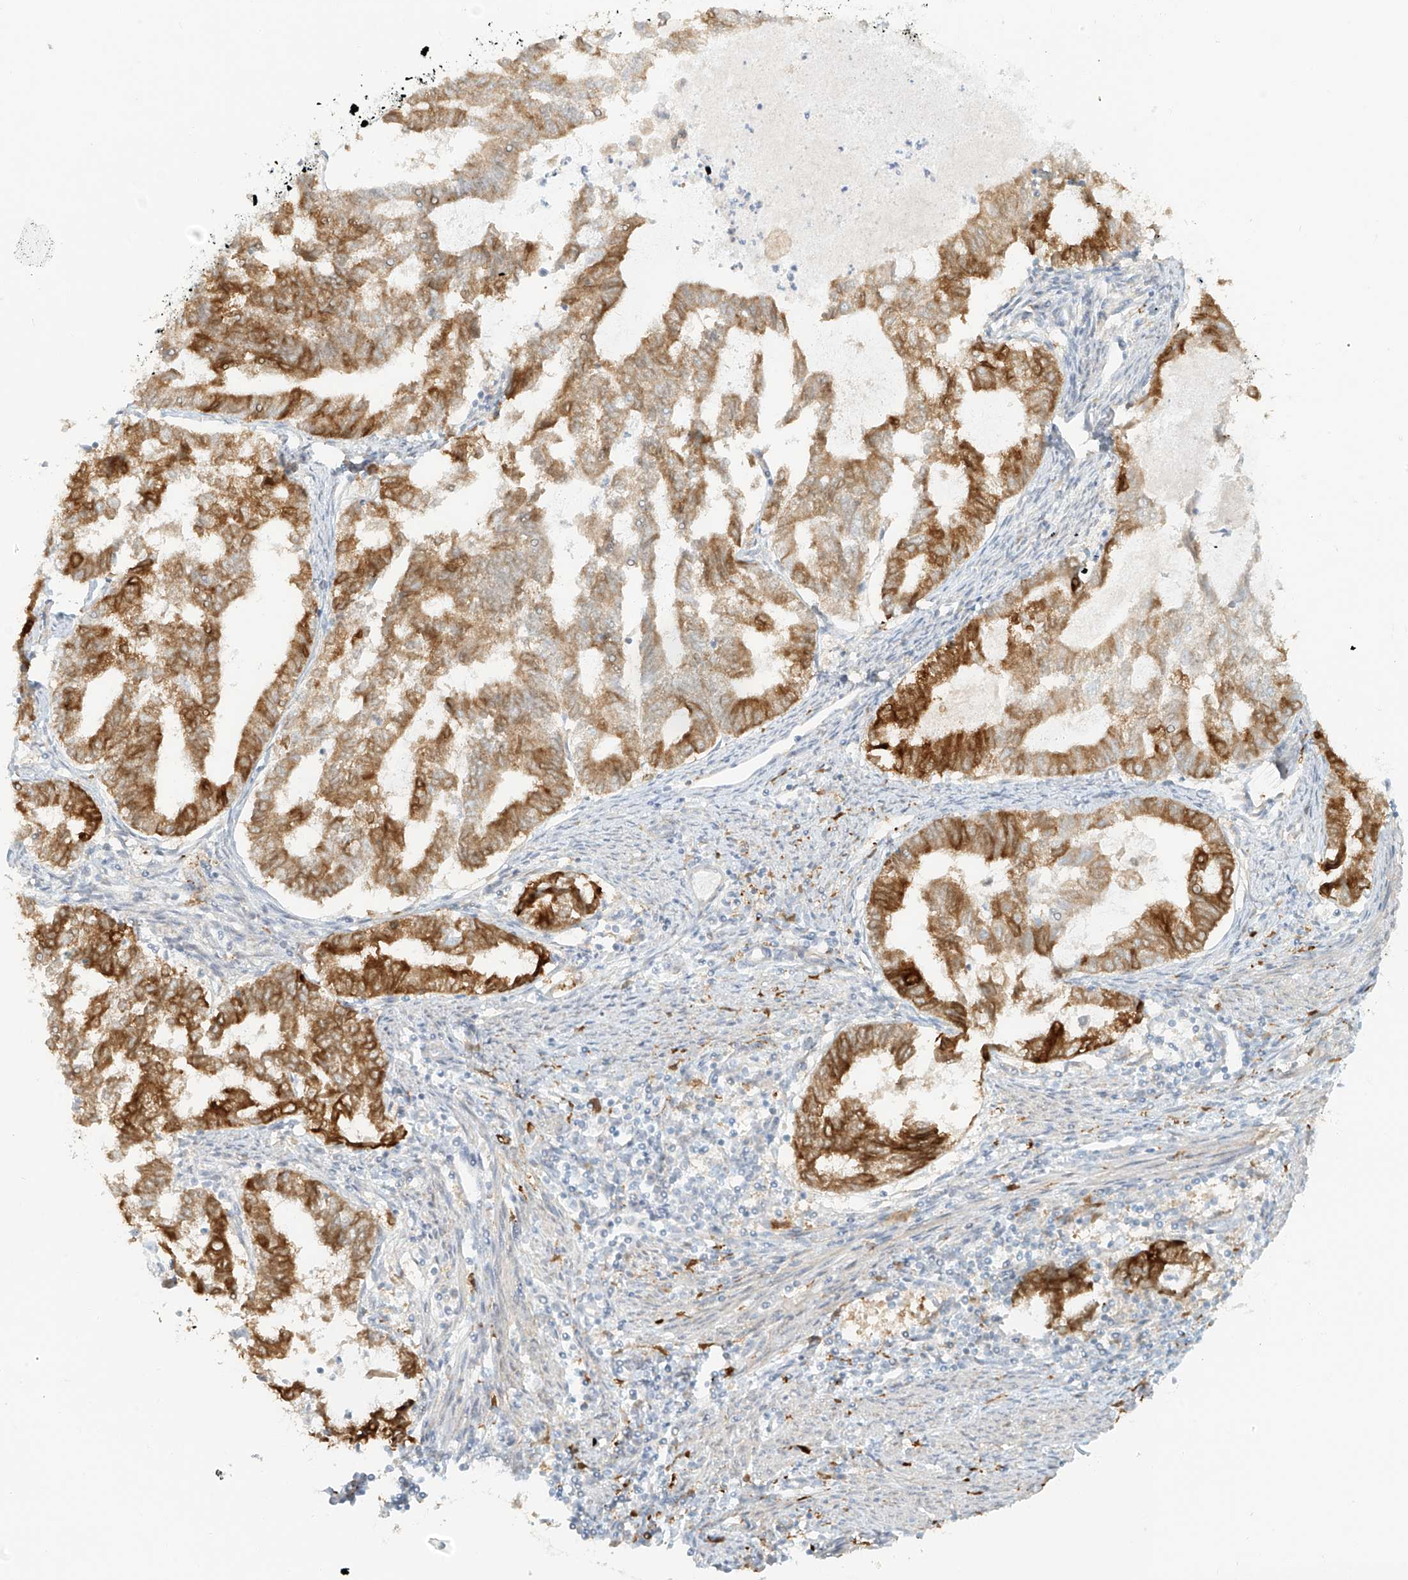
{"staining": {"intensity": "strong", "quantity": ">75%", "location": "cytoplasmic/membranous"}, "tissue": "endometrial cancer", "cell_type": "Tumor cells", "image_type": "cancer", "snomed": [{"axis": "morphology", "description": "Adenocarcinoma, NOS"}, {"axis": "topography", "description": "Endometrium"}], "caption": "Endometrial cancer (adenocarcinoma) stained with immunohistochemistry exhibits strong cytoplasmic/membranous expression in about >75% of tumor cells. The staining was performed using DAB, with brown indicating positive protein expression. Nuclei are stained blue with hematoxylin.", "gene": "UPK1B", "patient": {"sex": "female", "age": 79}}